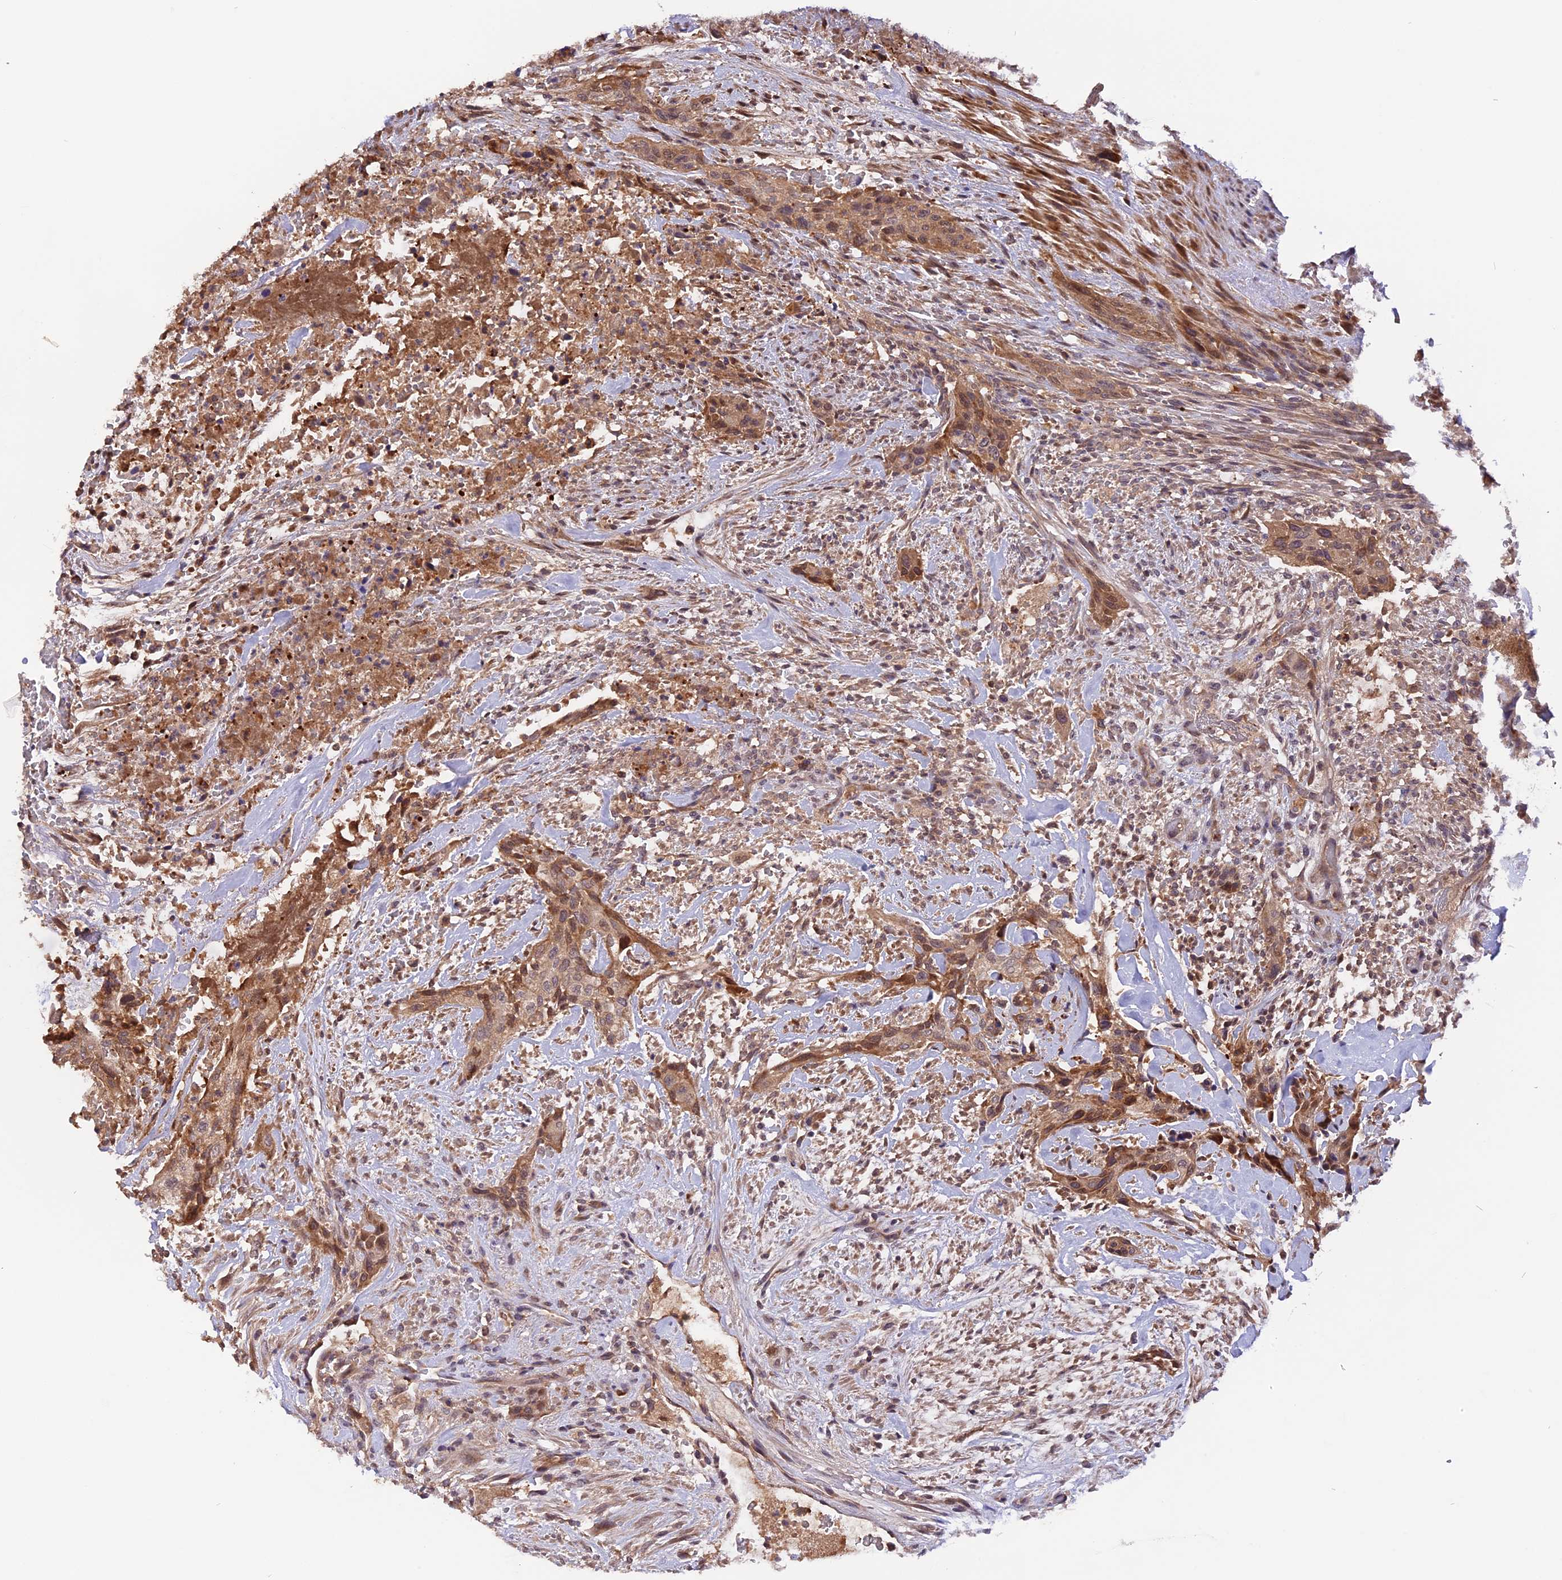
{"staining": {"intensity": "moderate", "quantity": ">75%", "location": "cytoplasmic/membranous"}, "tissue": "urothelial cancer", "cell_type": "Tumor cells", "image_type": "cancer", "snomed": [{"axis": "morphology", "description": "Urothelial carcinoma, High grade"}, {"axis": "topography", "description": "Urinary bladder"}], "caption": "IHC (DAB) staining of urothelial carcinoma (high-grade) shows moderate cytoplasmic/membranous protein staining in about >75% of tumor cells.", "gene": "MARK4", "patient": {"sex": "male", "age": 35}}